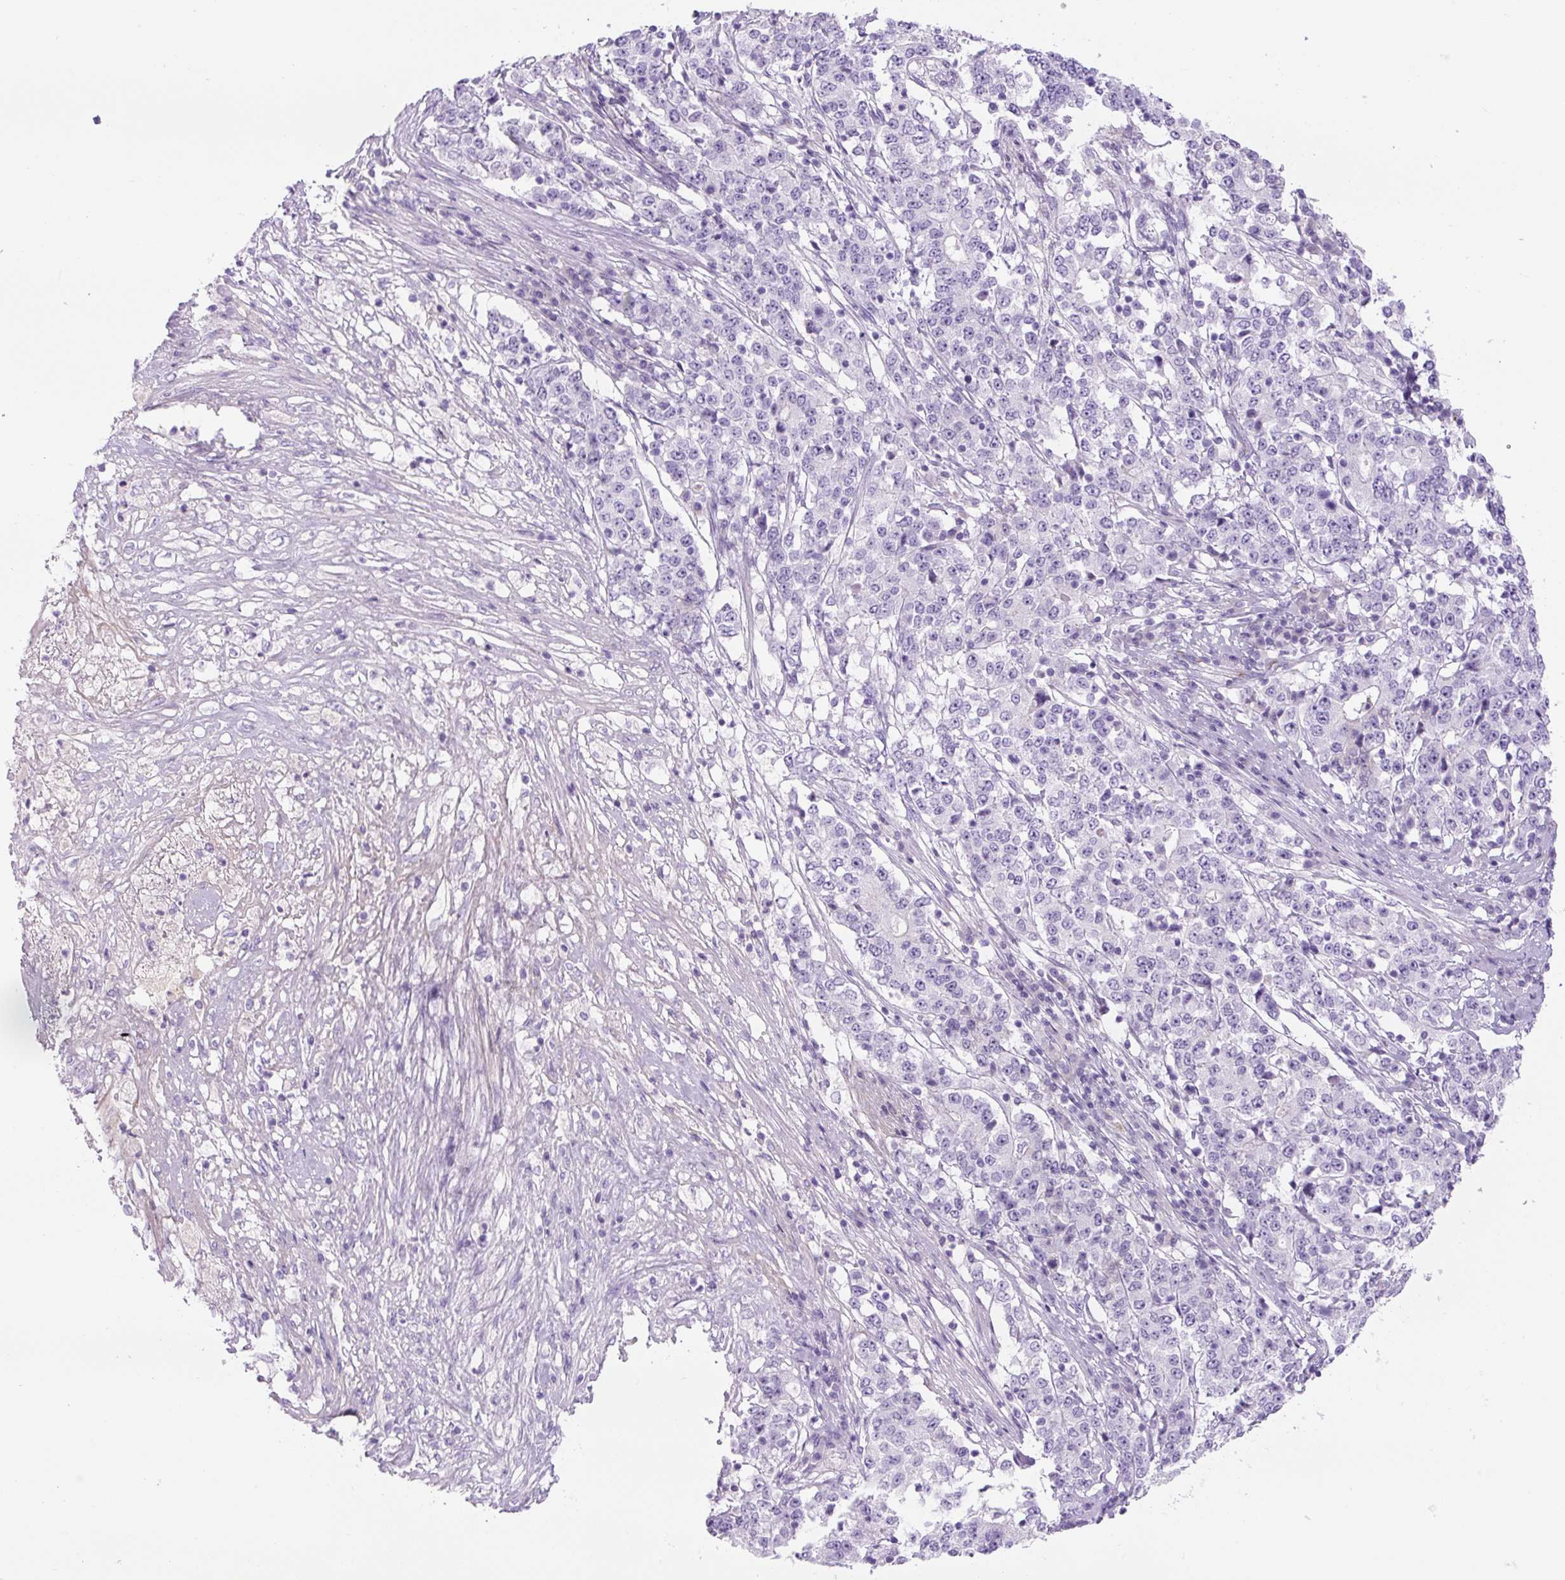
{"staining": {"intensity": "negative", "quantity": "none", "location": "none"}, "tissue": "stomach cancer", "cell_type": "Tumor cells", "image_type": "cancer", "snomed": [{"axis": "morphology", "description": "Adenocarcinoma, NOS"}, {"axis": "topography", "description": "Stomach"}], "caption": "There is no significant staining in tumor cells of stomach adenocarcinoma. (Brightfield microscopy of DAB (3,3'-diaminobenzidine) immunohistochemistry at high magnification).", "gene": "RSPO4", "patient": {"sex": "male", "age": 59}}